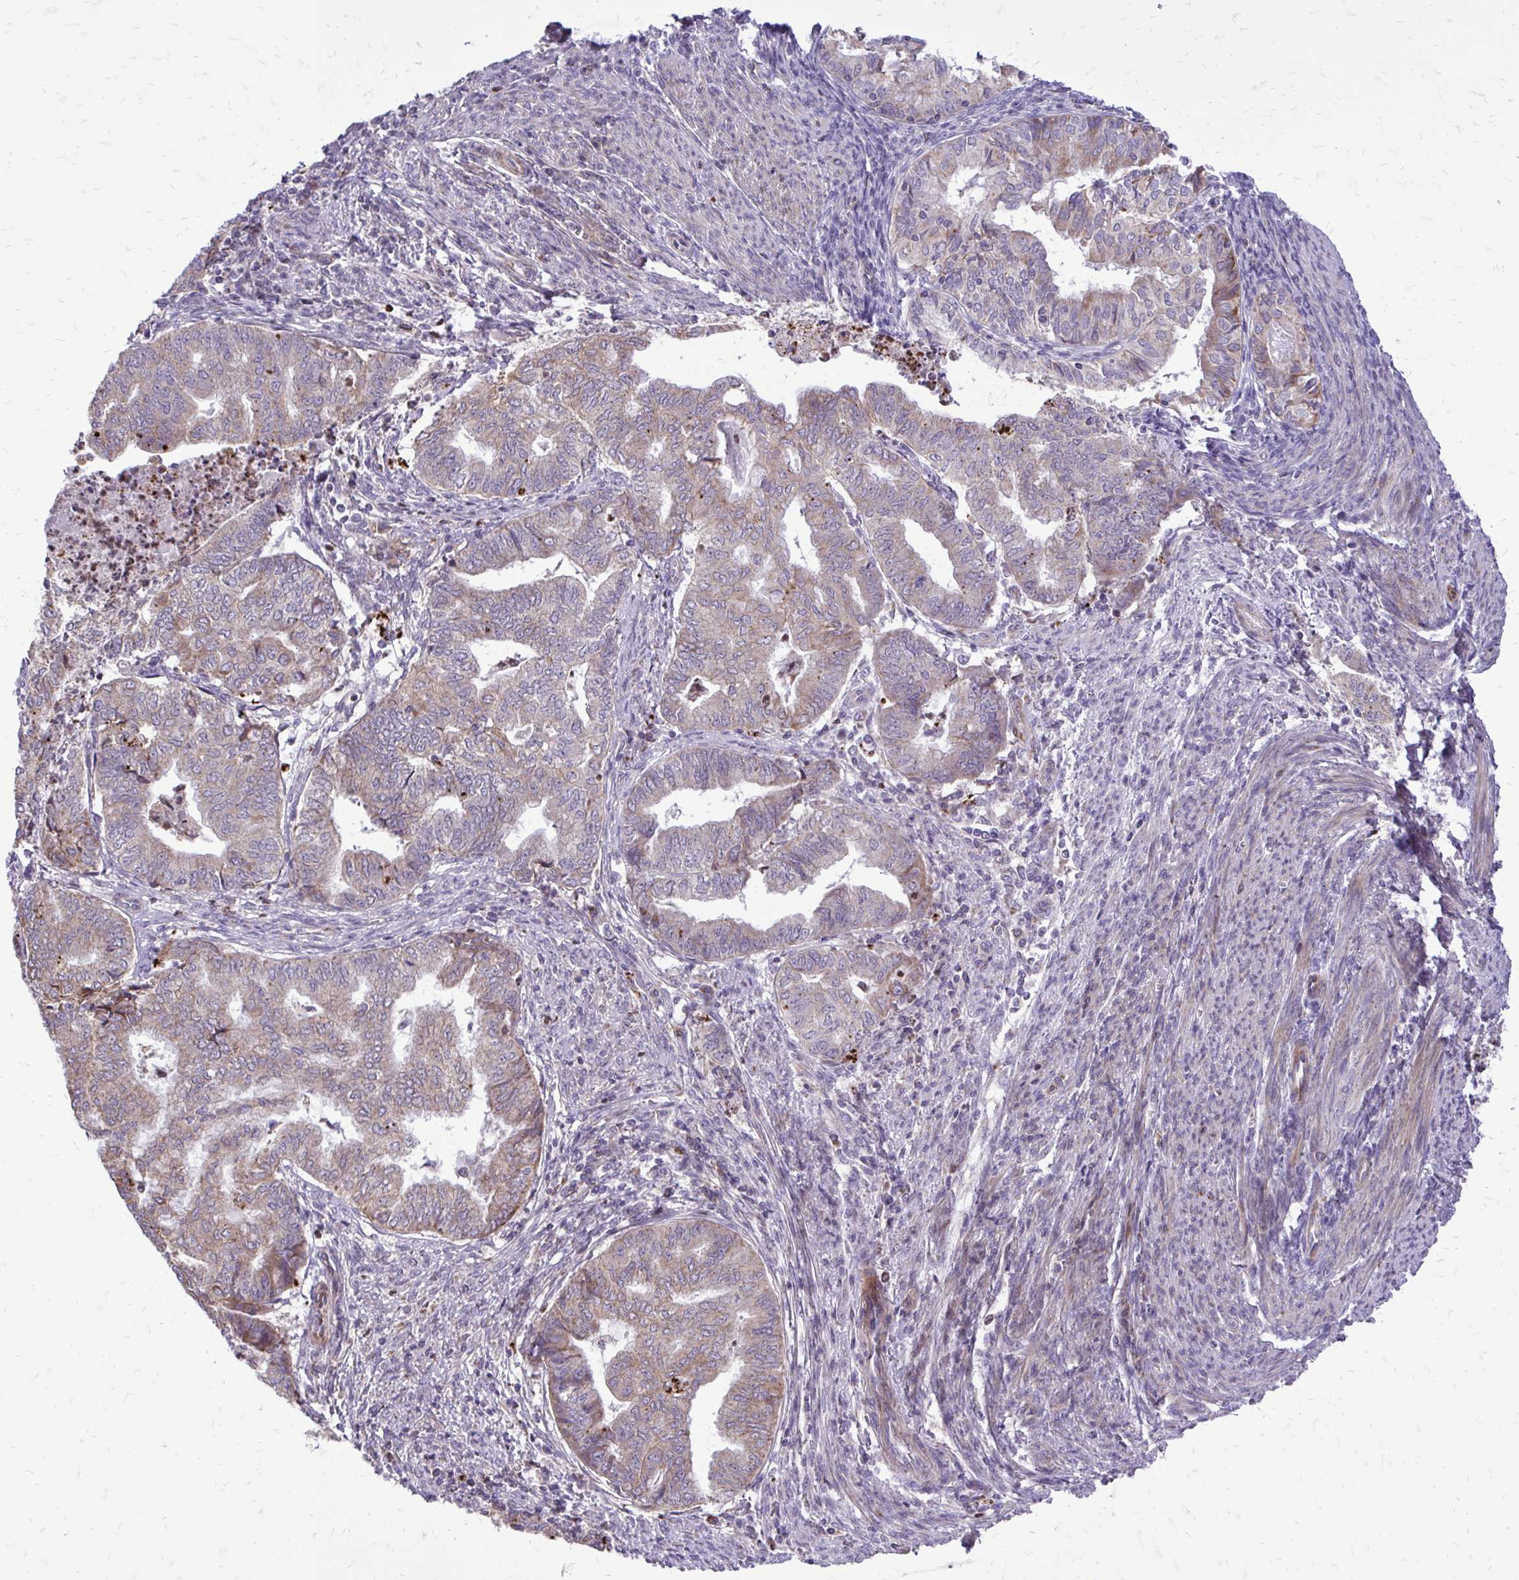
{"staining": {"intensity": "weak", "quantity": "25%-75%", "location": "cytoplasmic/membranous"}, "tissue": "endometrial cancer", "cell_type": "Tumor cells", "image_type": "cancer", "snomed": [{"axis": "morphology", "description": "Adenocarcinoma, NOS"}, {"axis": "topography", "description": "Endometrium"}], "caption": "An IHC histopathology image of tumor tissue is shown. Protein staining in brown highlights weak cytoplasmic/membranous positivity in endometrial cancer (adenocarcinoma) within tumor cells.", "gene": "ABCC3", "patient": {"sex": "female", "age": 79}}